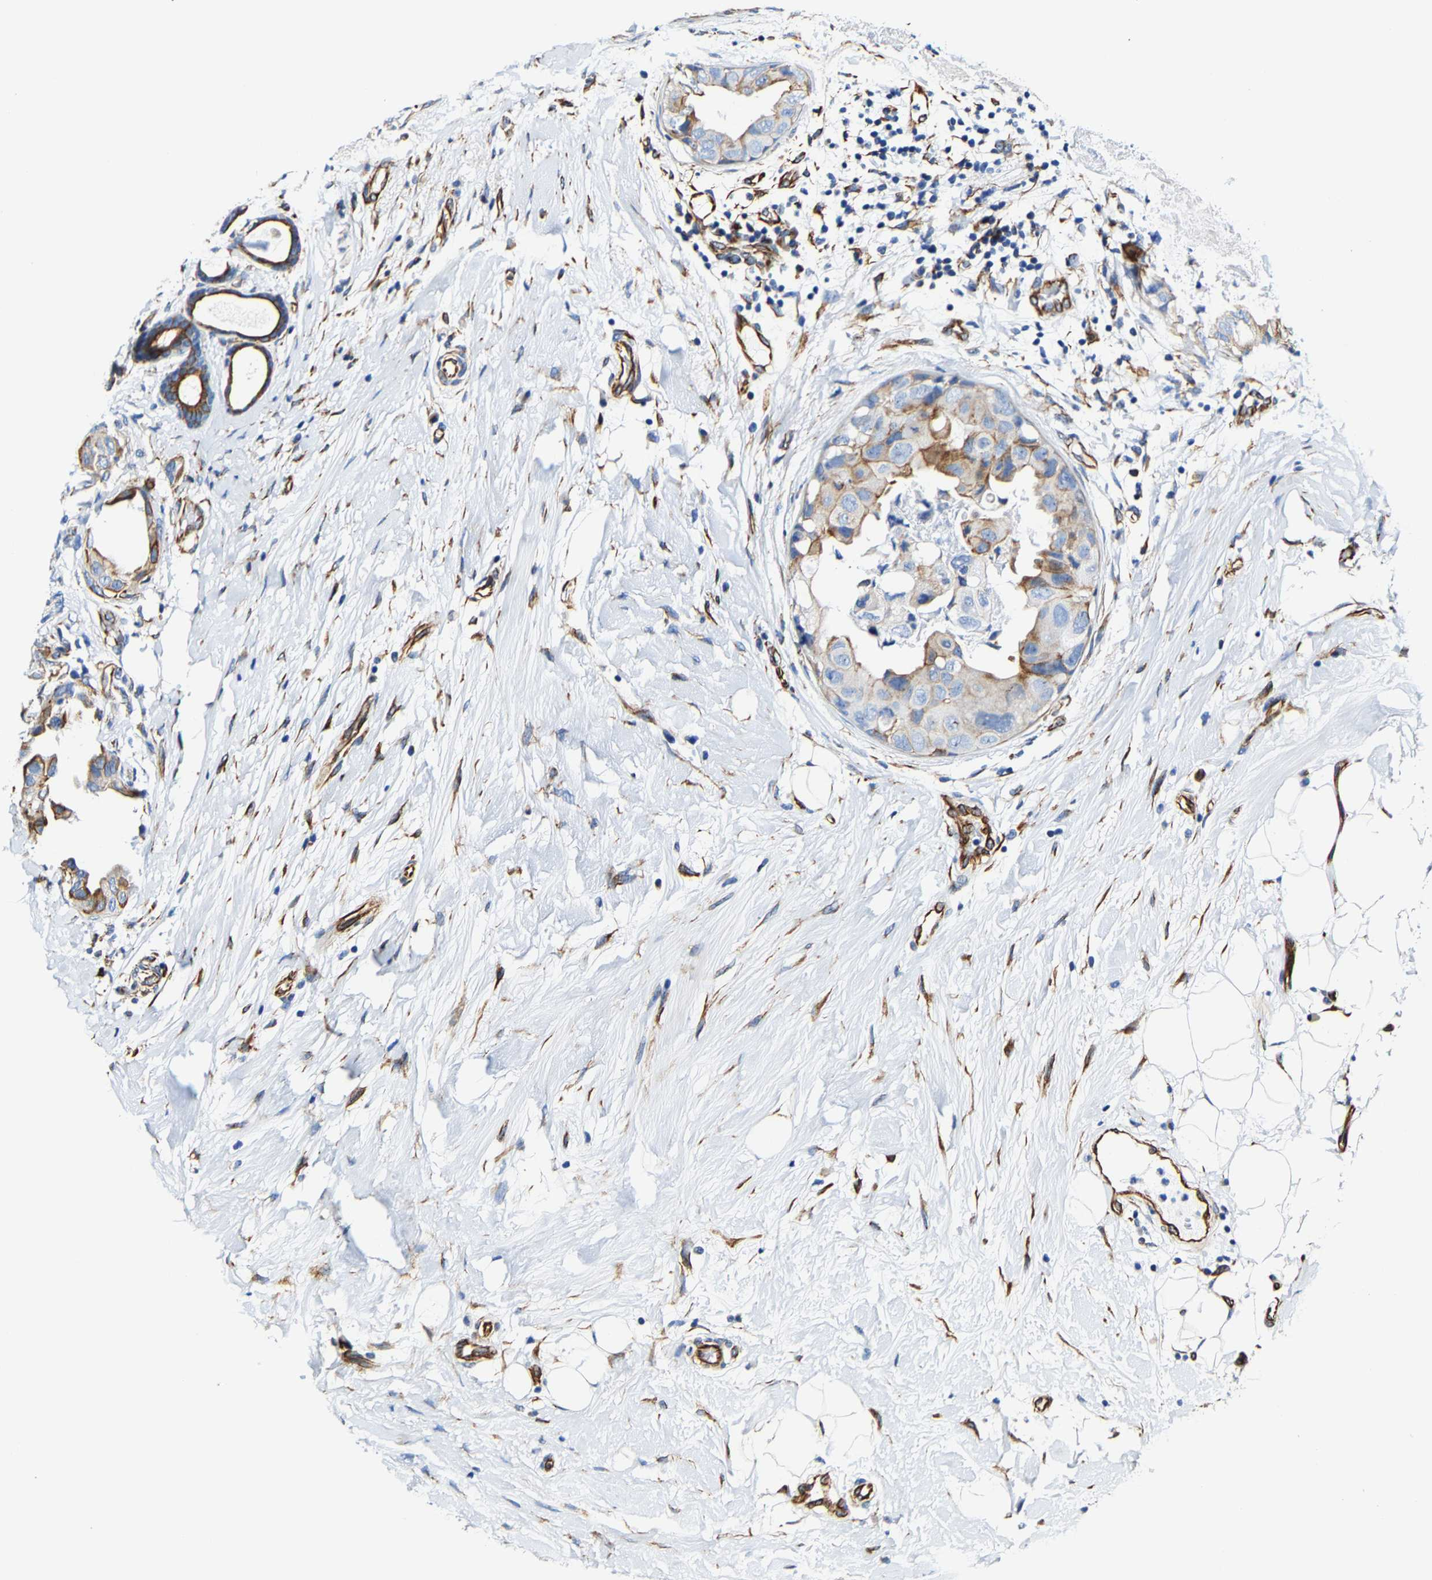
{"staining": {"intensity": "moderate", "quantity": "25%-75%", "location": "cytoplasmic/membranous"}, "tissue": "breast cancer", "cell_type": "Tumor cells", "image_type": "cancer", "snomed": [{"axis": "morphology", "description": "Duct carcinoma"}, {"axis": "topography", "description": "Breast"}], "caption": "Protein staining by immunohistochemistry shows moderate cytoplasmic/membranous positivity in approximately 25%-75% of tumor cells in breast cancer (intraductal carcinoma).", "gene": "MMEL1", "patient": {"sex": "female", "age": 40}}